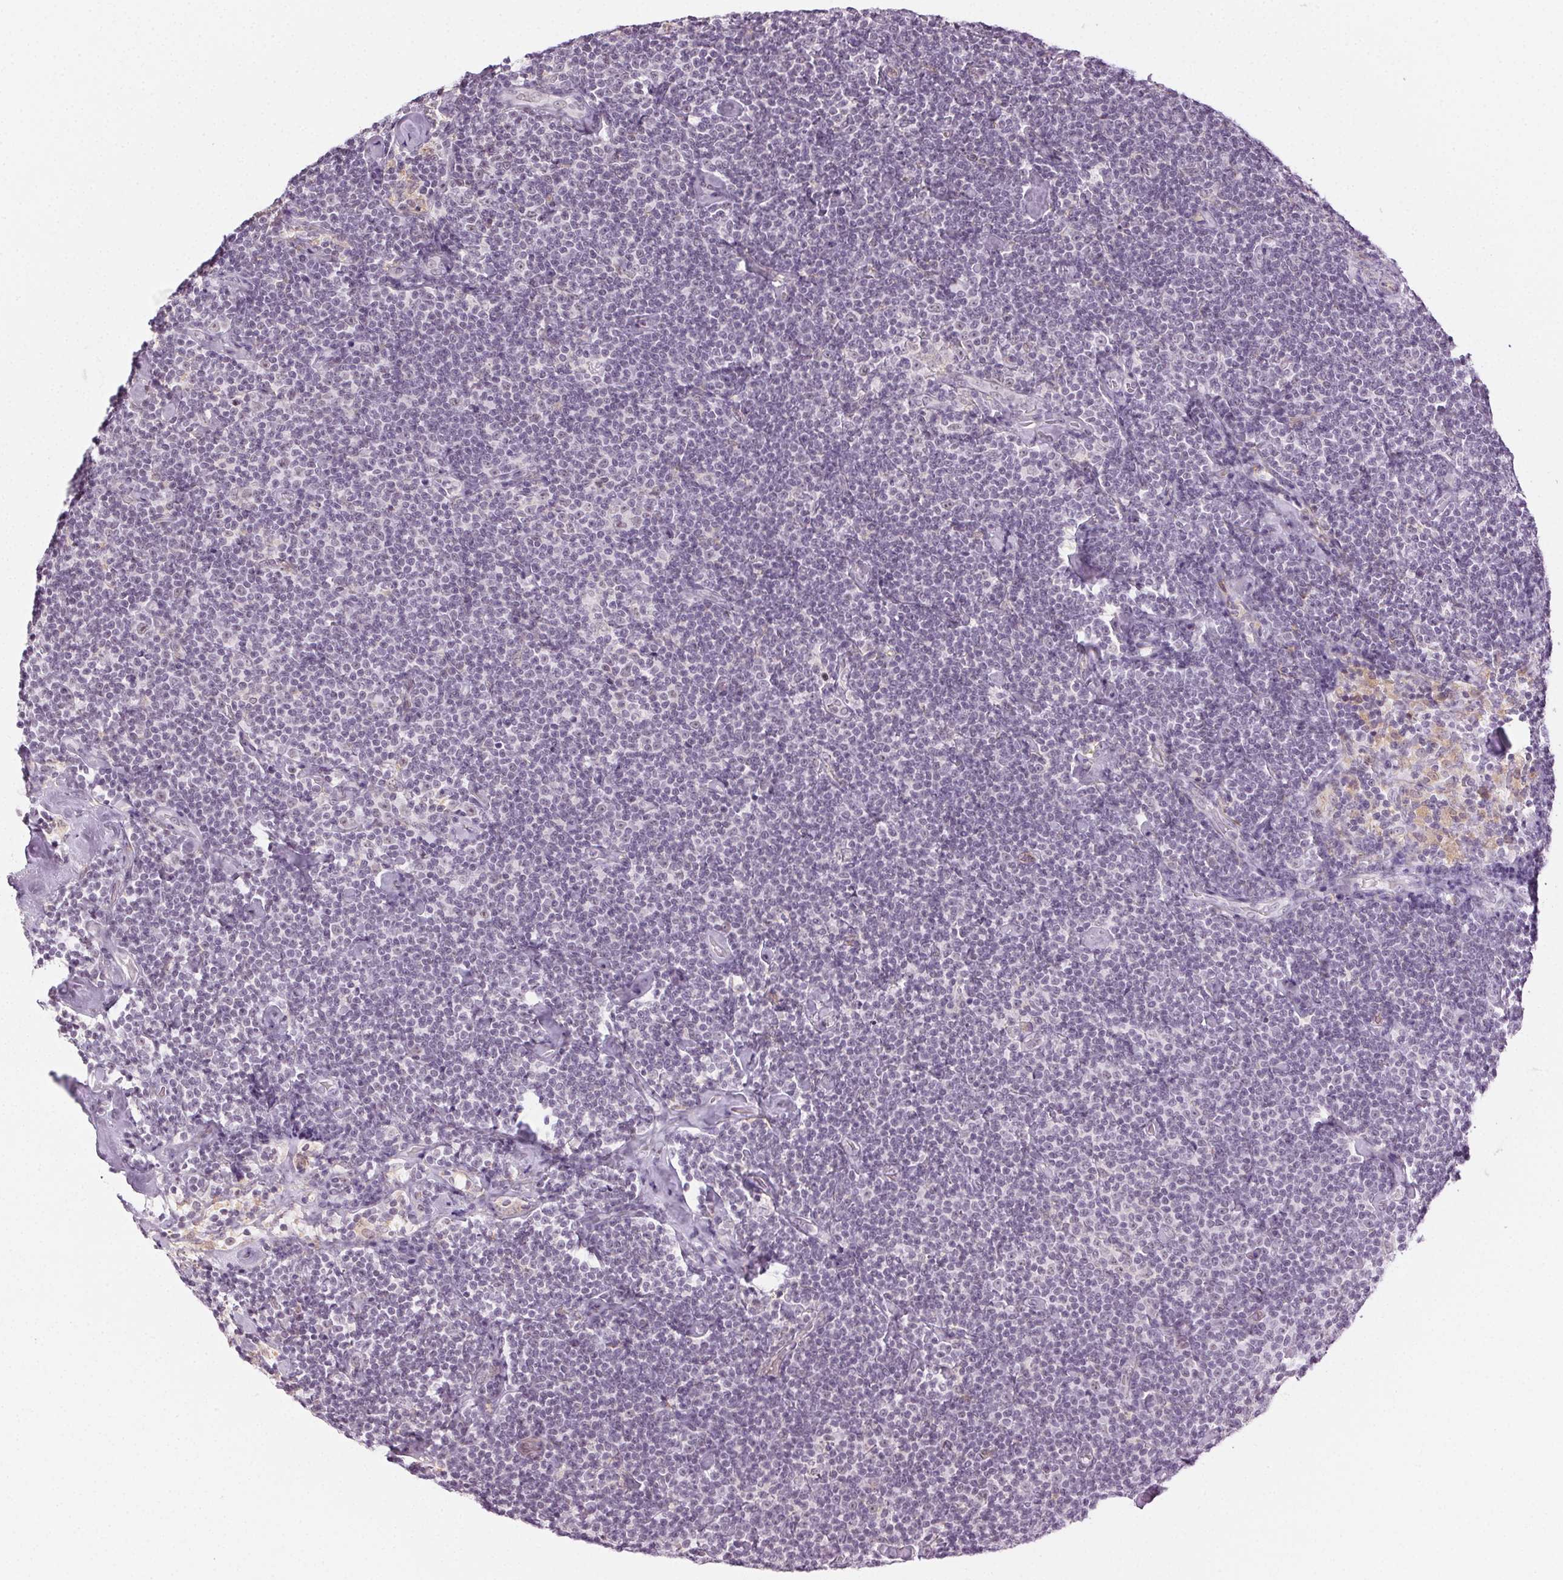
{"staining": {"intensity": "negative", "quantity": "none", "location": "none"}, "tissue": "lymphoma", "cell_type": "Tumor cells", "image_type": "cancer", "snomed": [{"axis": "morphology", "description": "Malignant lymphoma, non-Hodgkin's type, Low grade"}, {"axis": "topography", "description": "Lymph node"}], "caption": "The photomicrograph displays no staining of tumor cells in low-grade malignant lymphoma, non-Hodgkin's type.", "gene": "AIF1L", "patient": {"sex": "male", "age": 81}}